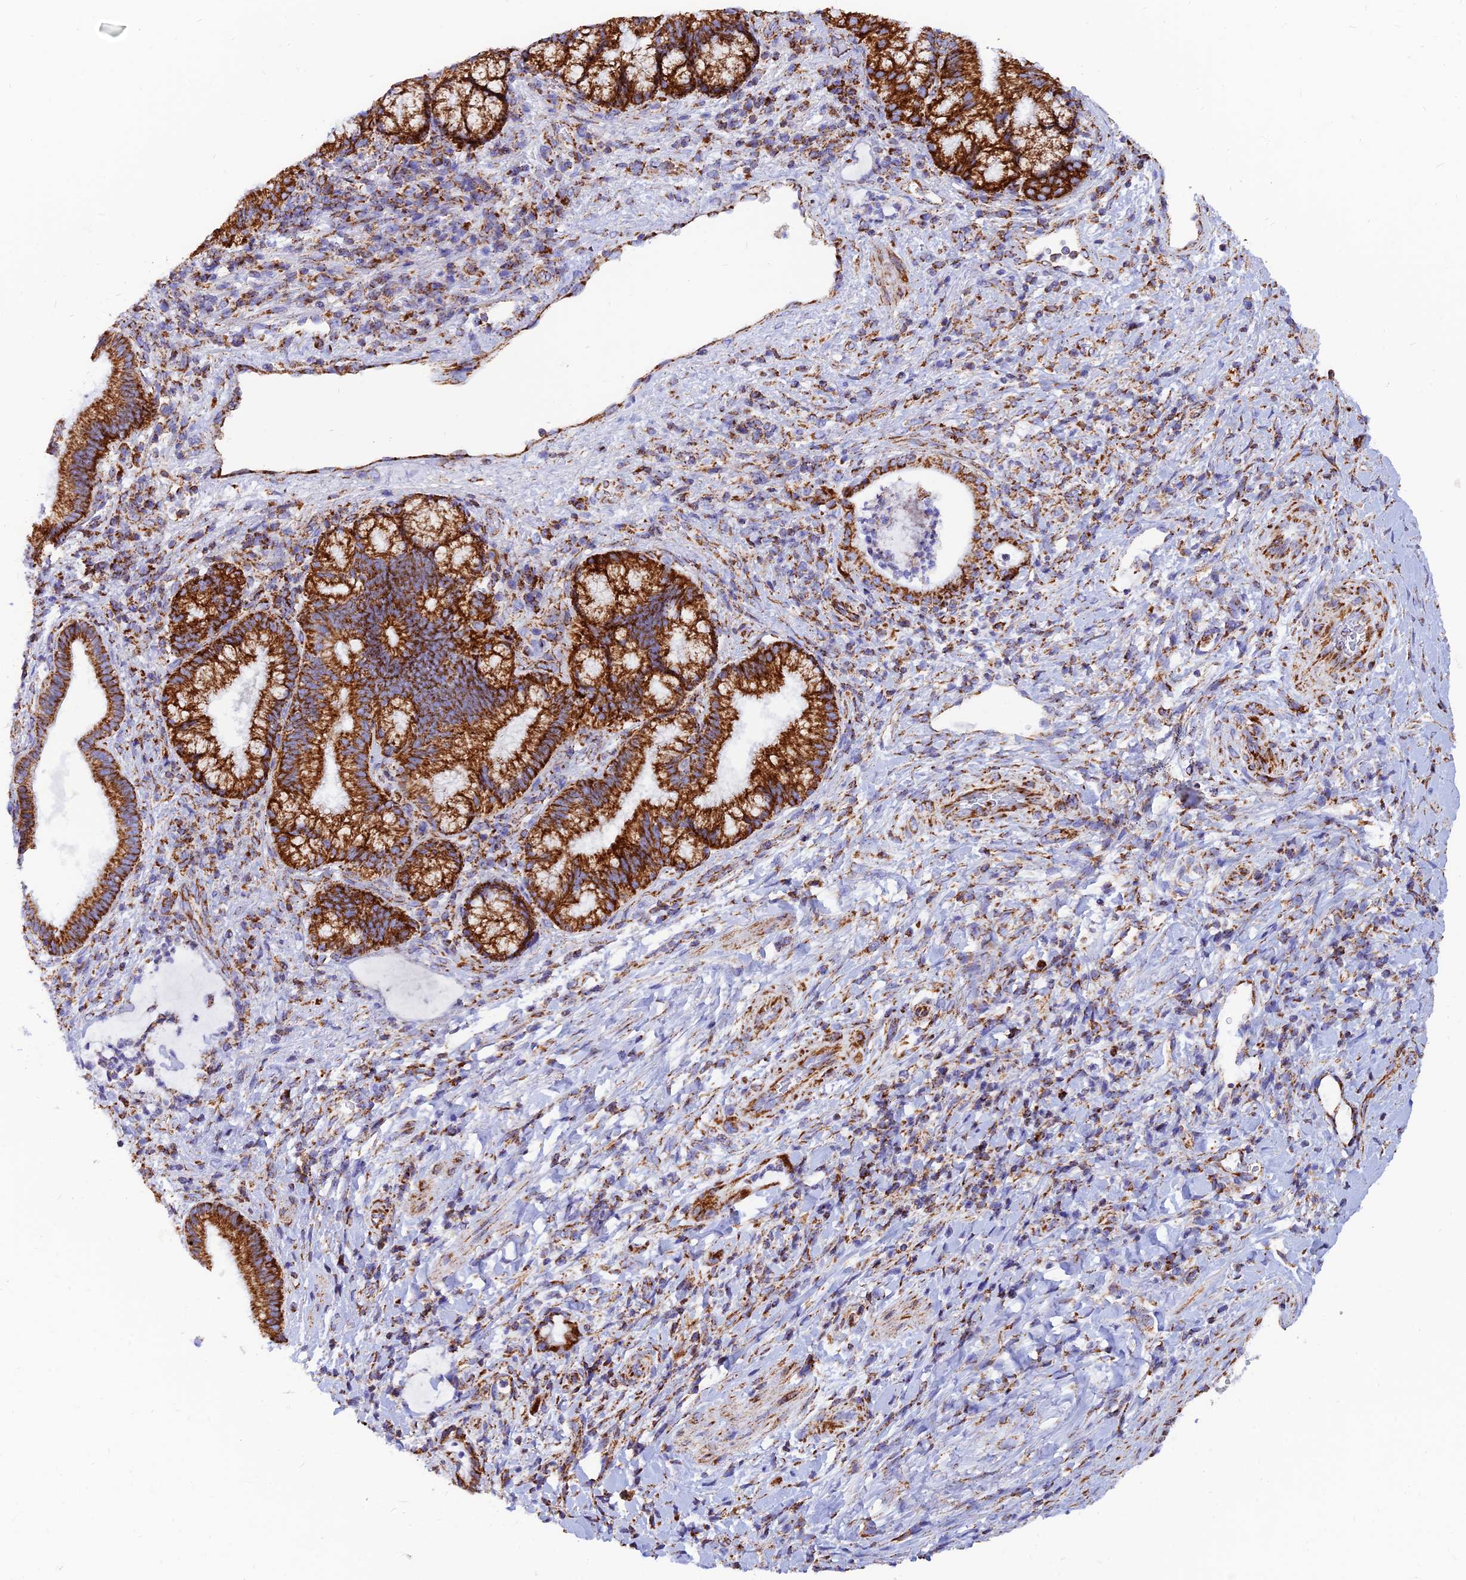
{"staining": {"intensity": "strong", "quantity": ">75%", "location": "cytoplasmic/membranous"}, "tissue": "pancreatic cancer", "cell_type": "Tumor cells", "image_type": "cancer", "snomed": [{"axis": "morphology", "description": "Normal tissue, NOS"}, {"axis": "morphology", "description": "Adenocarcinoma, NOS"}, {"axis": "topography", "description": "Pancreas"}], "caption": "Protein expression analysis of human pancreatic adenocarcinoma reveals strong cytoplasmic/membranous expression in approximately >75% of tumor cells.", "gene": "NDUFB6", "patient": {"sex": "female", "age": 55}}